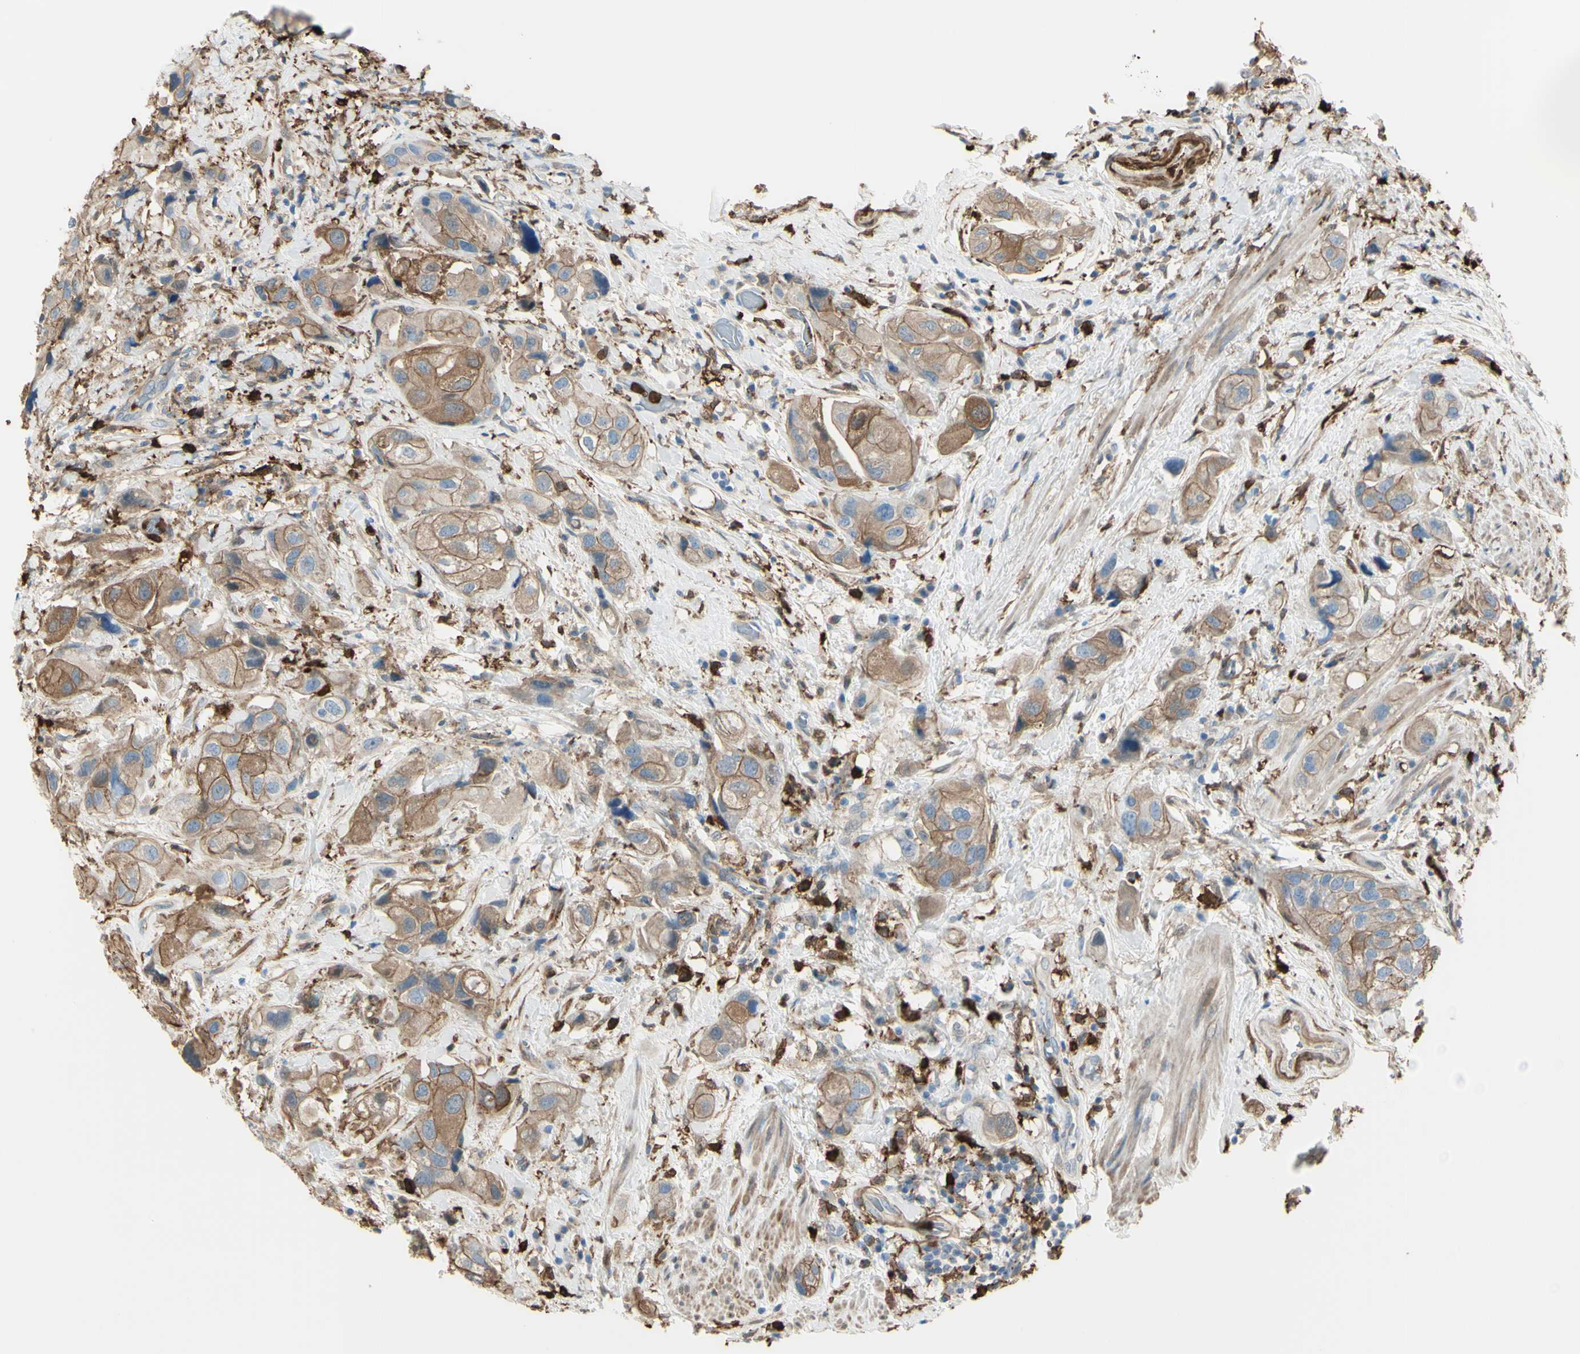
{"staining": {"intensity": "moderate", "quantity": ">75%", "location": "cytoplasmic/membranous"}, "tissue": "urothelial cancer", "cell_type": "Tumor cells", "image_type": "cancer", "snomed": [{"axis": "morphology", "description": "Urothelial carcinoma, High grade"}, {"axis": "topography", "description": "Urinary bladder"}], "caption": "About >75% of tumor cells in human high-grade urothelial carcinoma reveal moderate cytoplasmic/membranous protein expression as visualized by brown immunohistochemical staining.", "gene": "GSN", "patient": {"sex": "female", "age": 64}}